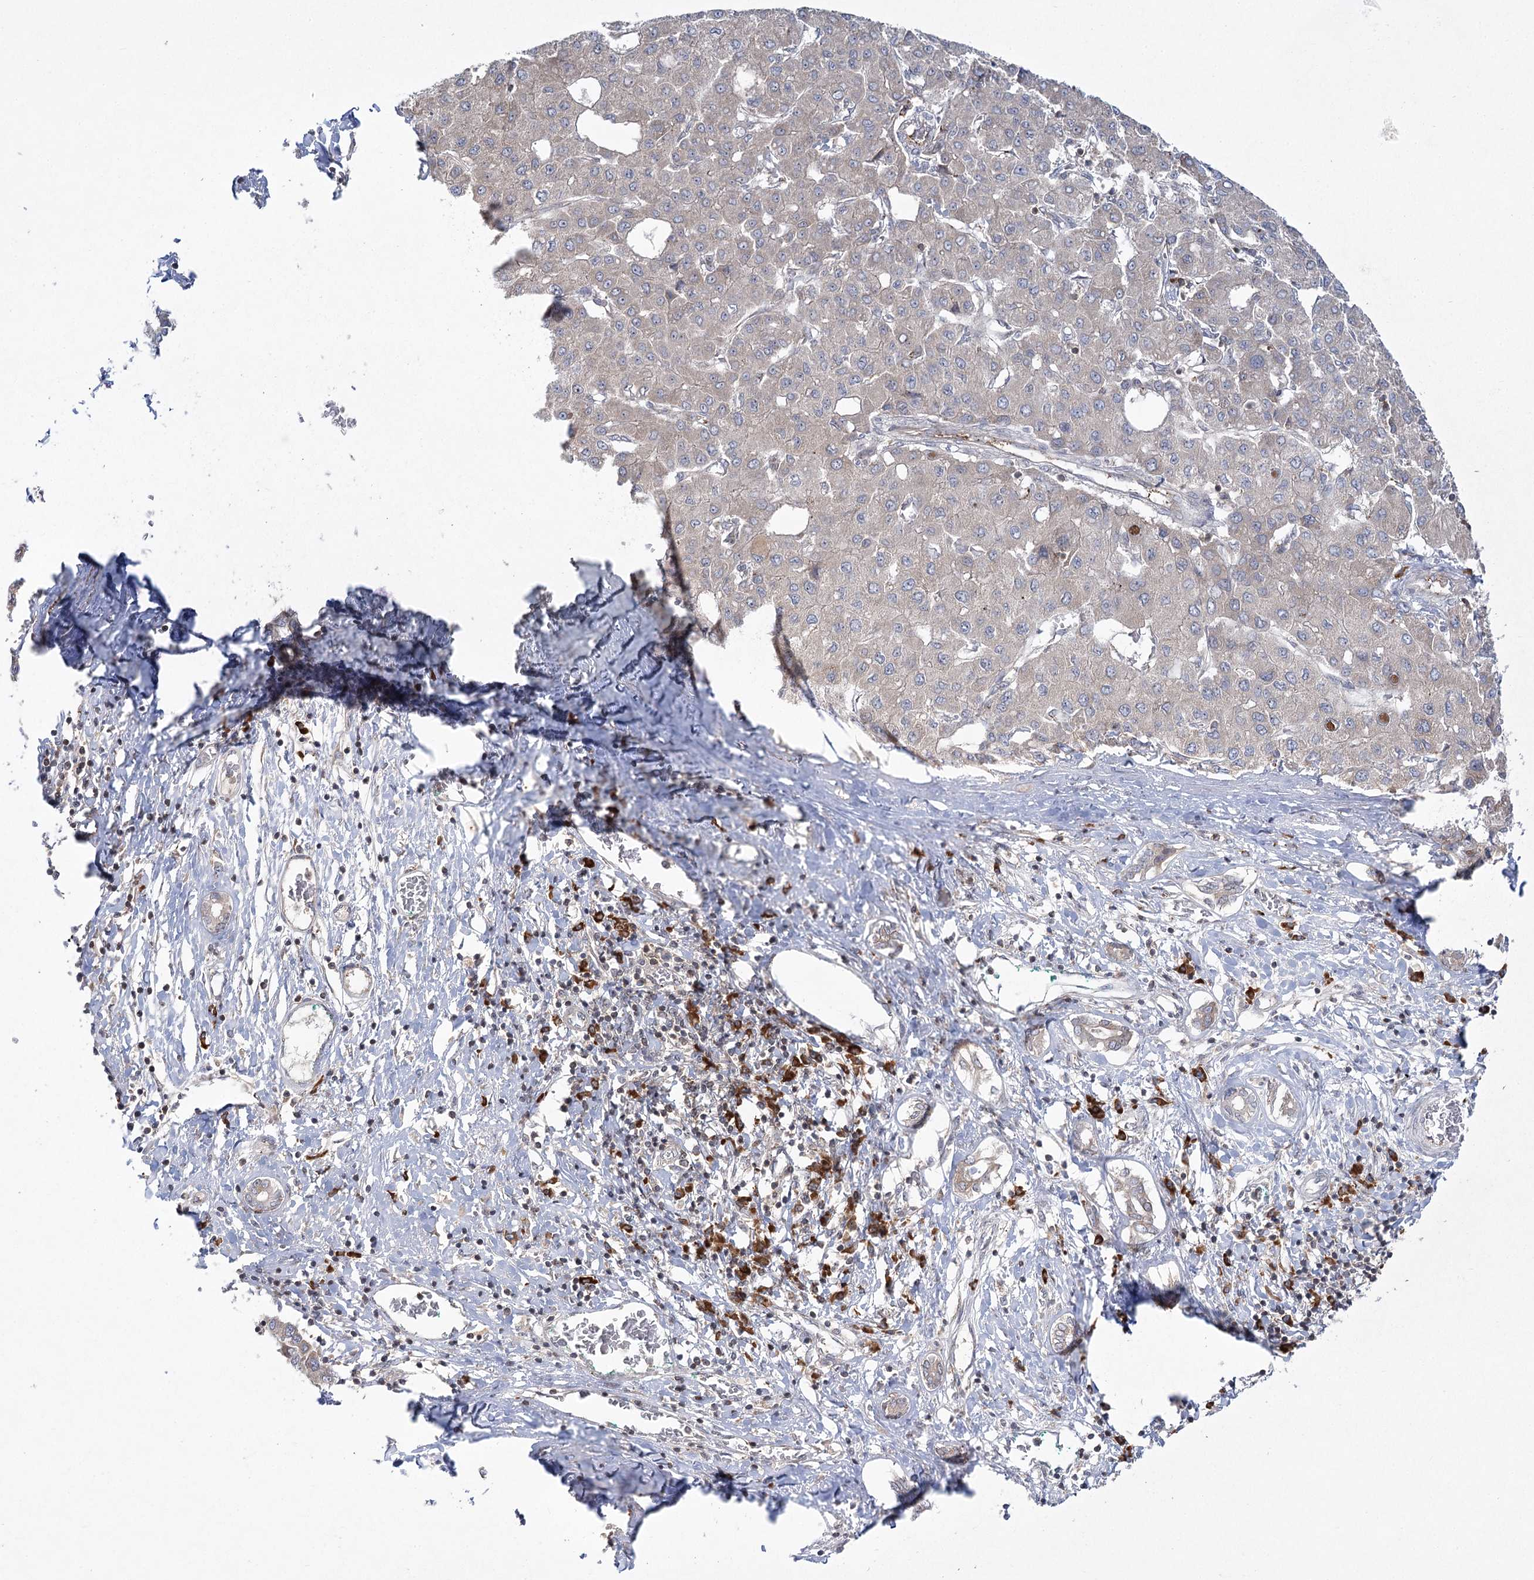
{"staining": {"intensity": "negative", "quantity": "none", "location": "none"}, "tissue": "liver cancer", "cell_type": "Tumor cells", "image_type": "cancer", "snomed": [{"axis": "morphology", "description": "Carcinoma, Hepatocellular, NOS"}, {"axis": "topography", "description": "Liver"}], "caption": "An IHC image of liver cancer is shown. There is no staining in tumor cells of liver cancer. Brightfield microscopy of immunohistochemistry (IHC) stained with DAB (brown) and hematoxylin (blue), captured at high magnification.", "gene": "SYTL1", "patient": {"sex": "male", "age": 65}}